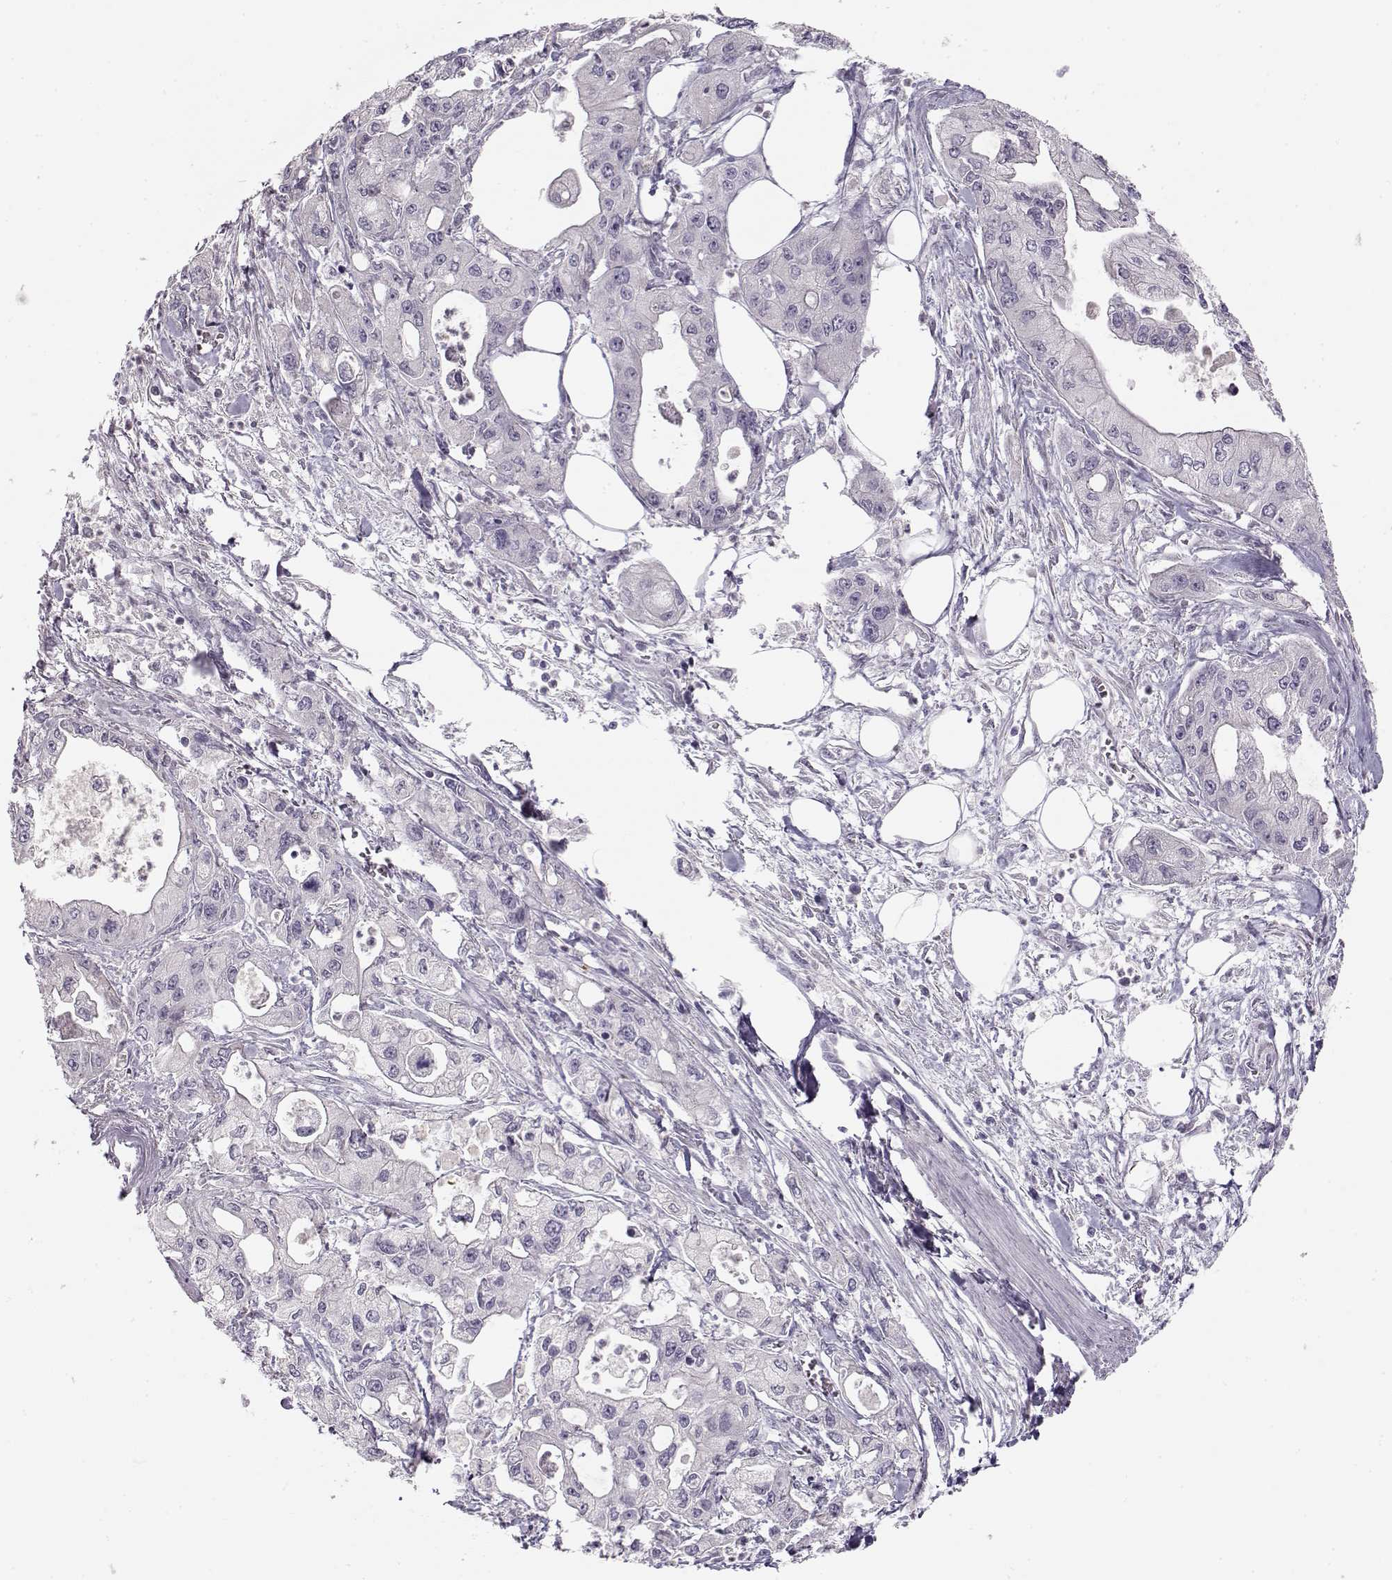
{"staining": {"intensity": "negative", "quantity": "none", "location": "none"}, "tissue": "pancreatic cancer", "cell_type": "Tumor cells", "image_type": "cancer", "snomed": [{"axis": "morphology", "description": "Adenocarcinoma, NOS"}, {"axis": "topography", "description": "Pancreas"}], "caption": "The image displays no staining of tumor cells in pancreatic cancer (adenocarcinoma). The staining is performed using DAB (3,3'-diaminobenzidine) brown chromogen with nuclei counter-stained in using hematoxylin.", "gene": "GRK1", "patient": {"sex": "male", "age": 70}}